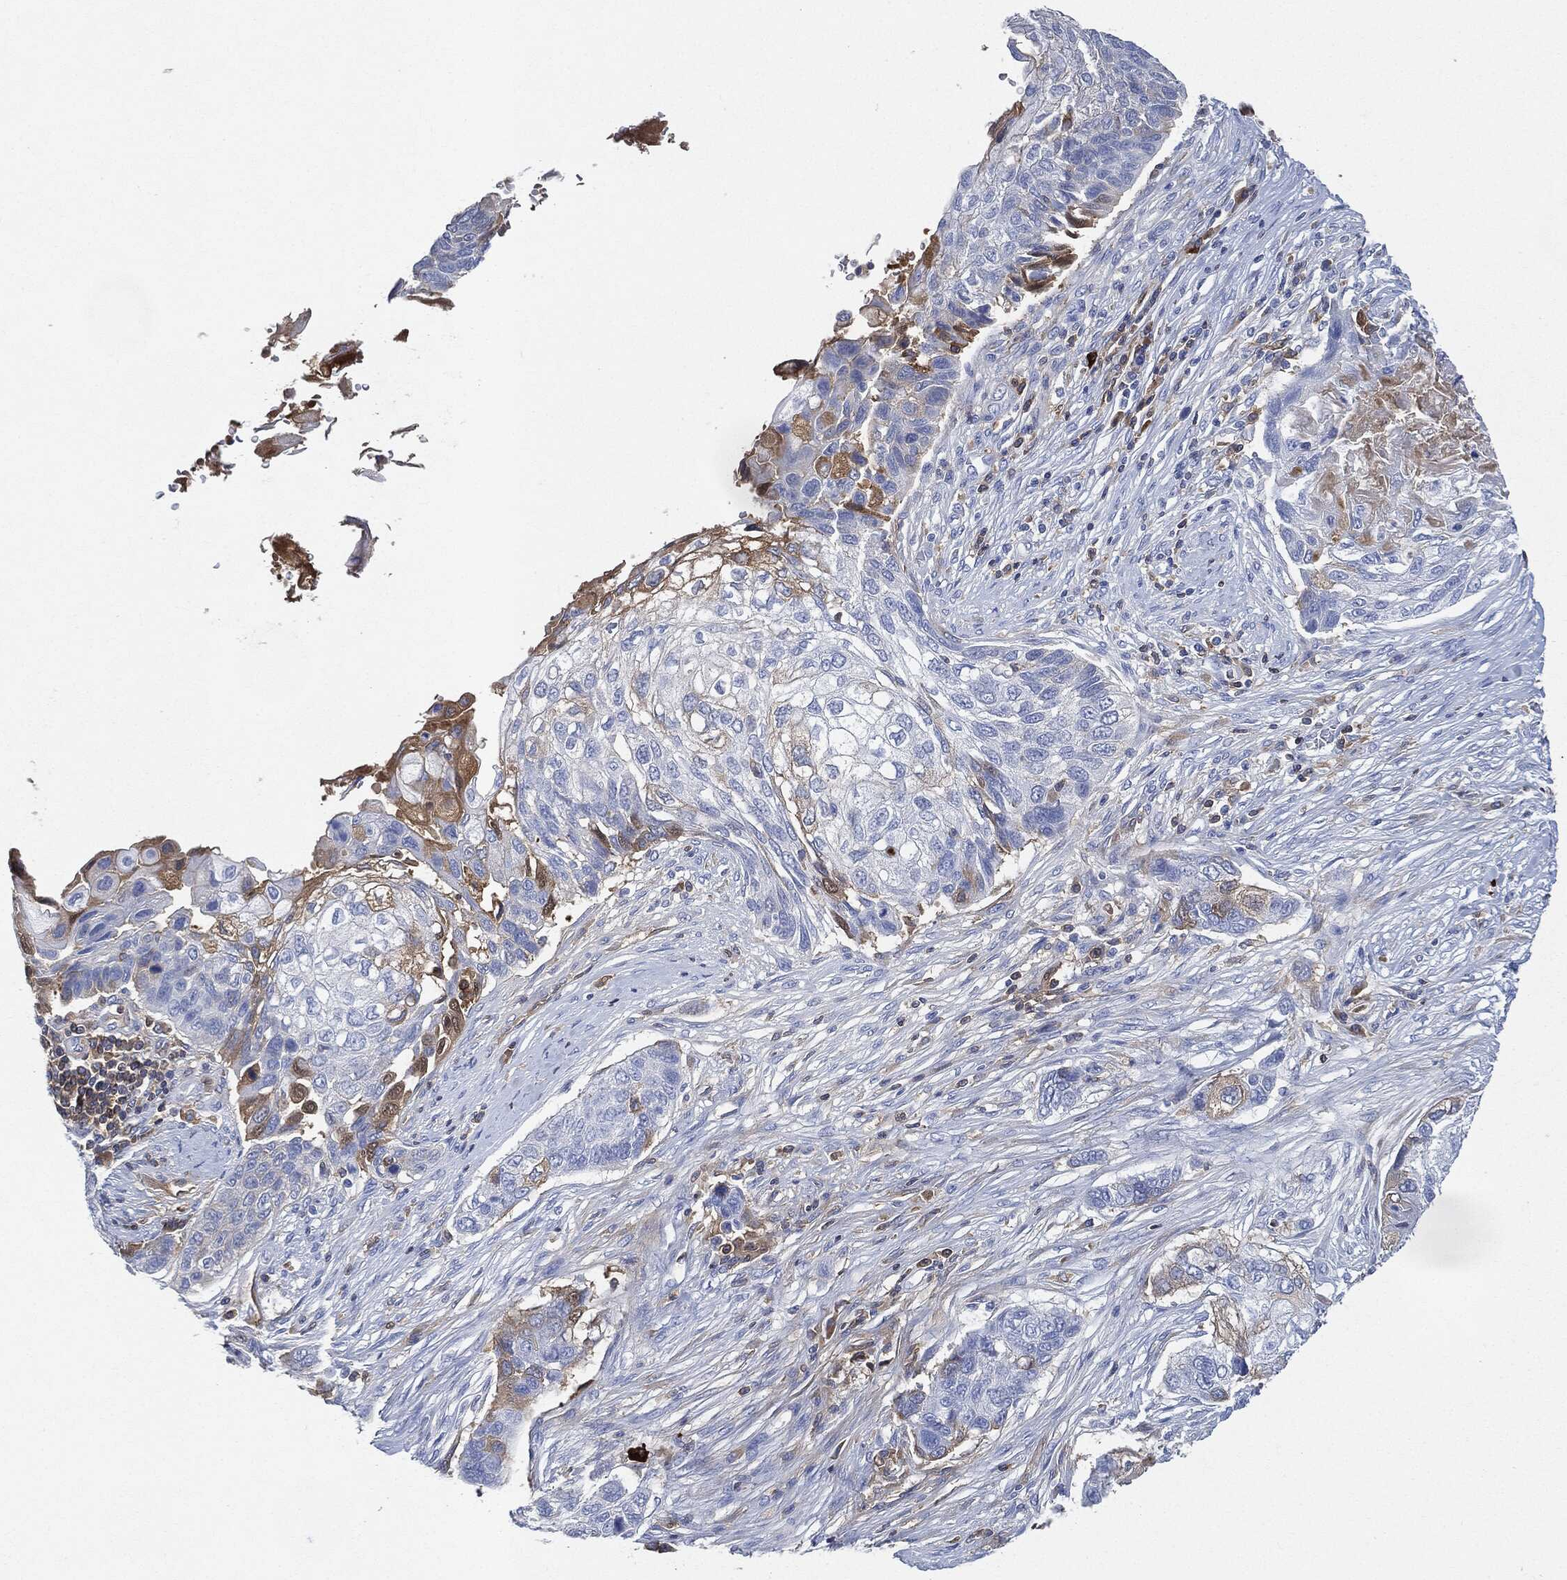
{"staining": {"intensity": "moderate", "quantity": "<25%", "location": "cytoplasmic/membranous"}, "tissue": "lung cancer", "cell_type": "Tumor cells", "image_type": "cancer", "snomed": [{"axis": "morphology", "description": "Normal tissue, NOS"}, {"axis": "morphology", "description": "Squamous cell carcinoma, NOS"}, {"axis": "topography", "description": "Bronchus"}, {"axis": "topography", "description": "Lung"}], "caption": "Immunohistochemical staining of human lung cancer reveals low levels of moderate cytoplasmic/membranous staining in about <25% of tumor cells. (DAB (3,3'-diaminobenzidine) IHC with brightfield microscopy, high magnification).", "gene": "IGLV6-57", "patient": {"sex": "male", "age": 69}}